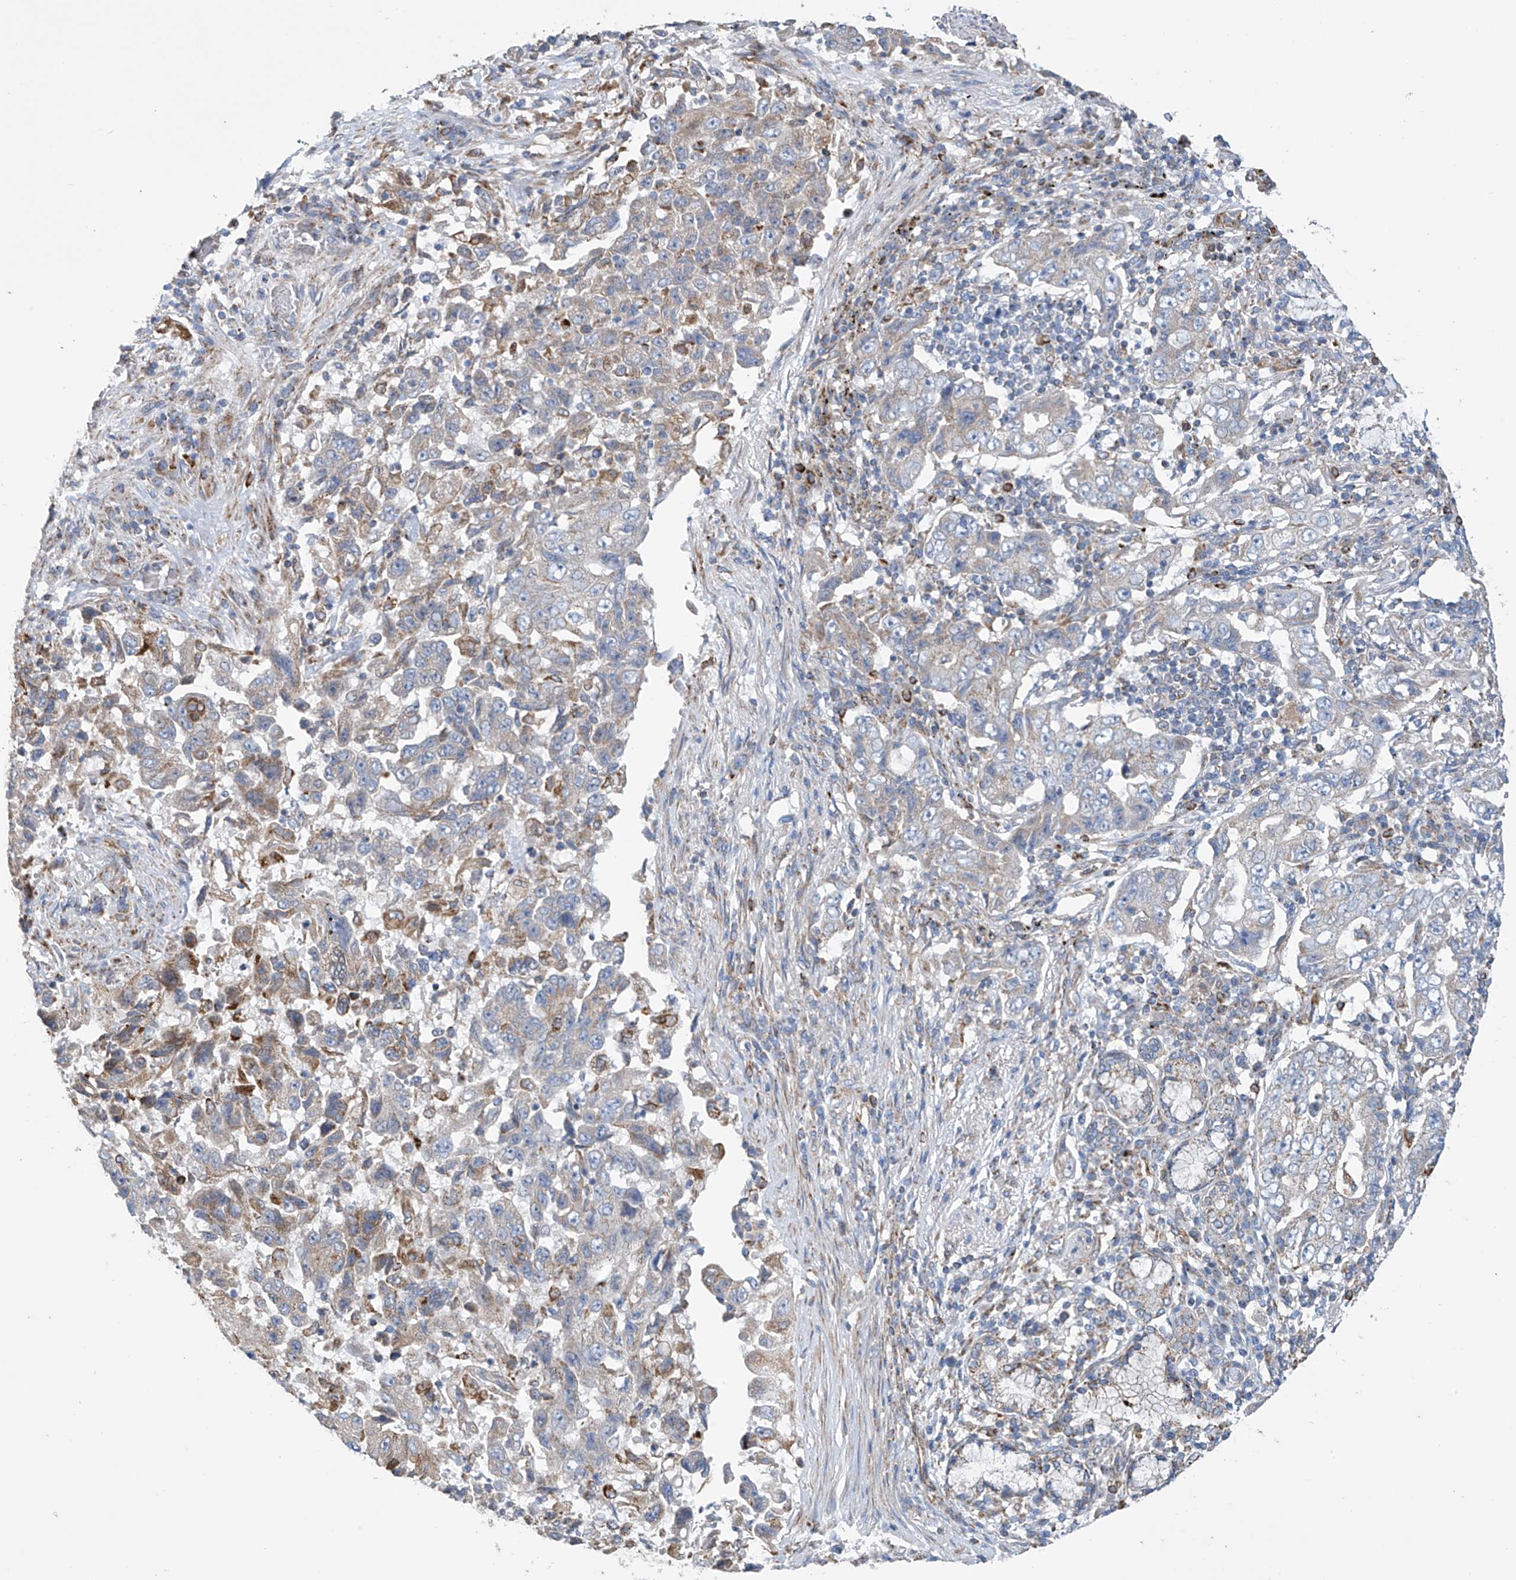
{"staining": {"intensity": "moderate", "quantity": "<25%", "location": "cytoplasmic/membranous"}, "tissue": "lung cancer", "cell_type": "Tumor cells", "image_type": "cancer", "snomed": [{"axis": "morphology", "description": "Adenocarcinoma, NOS"}, {"axis": "topography", "description": "Lung"}], "caption": "Immunohistochemistry photomicrograph of neoplastic tissue: human lung adenocarcinoma stained using immunohistochemistry exhibits low levels of moderate protein expression localized specifically in the cytoplasmic/membranous of tumor cells, appearing as a cytoplasmic/membranous brown color.", "gene": "EIF5B", "patient": {"sex": "female", "age": 51}}